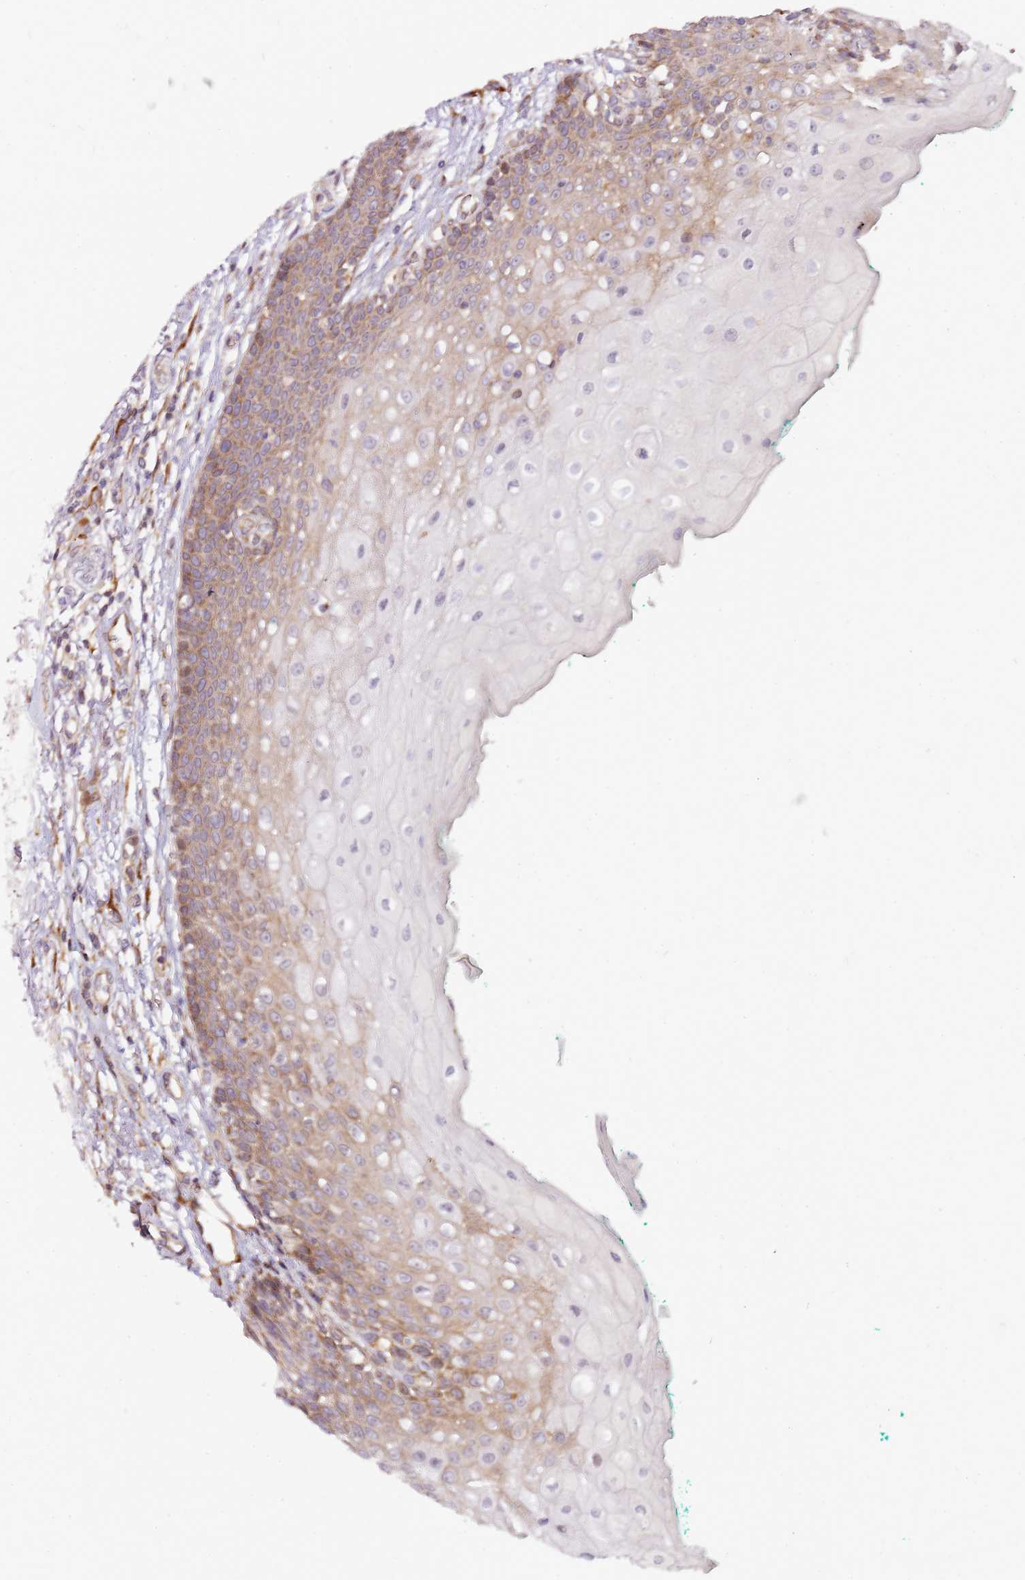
{"staining": {"intensity": "moderate", "quantity": "25%-75%", "location": "cytoplasmic/membranous"}, "tissue": "oral mucosa", "cell_type": "Squamous epithelial cells", "image_type": "normal", "snomed": [{"axis": "morphology", "description": "Normal tissue, NOS"}, {"axis": "morphology", "description": "Squamous cell carcinoma, NOS"}, {"axis": "topography", "description": "Oral tissue"}, {"axis": "topography", "description": "Tounge, NOS"}, {"axis": "topography", "description": "Head-Neck"}], "caption": "Immunohistochemical staining of unremarkable oral mucosa reveals moderate cytoplasmic/membranous protein expression in approximately 25%-75% of squamous epithelial cells.", "gene": "GRAP", "patient": {"sex": "male", "age": 79}}